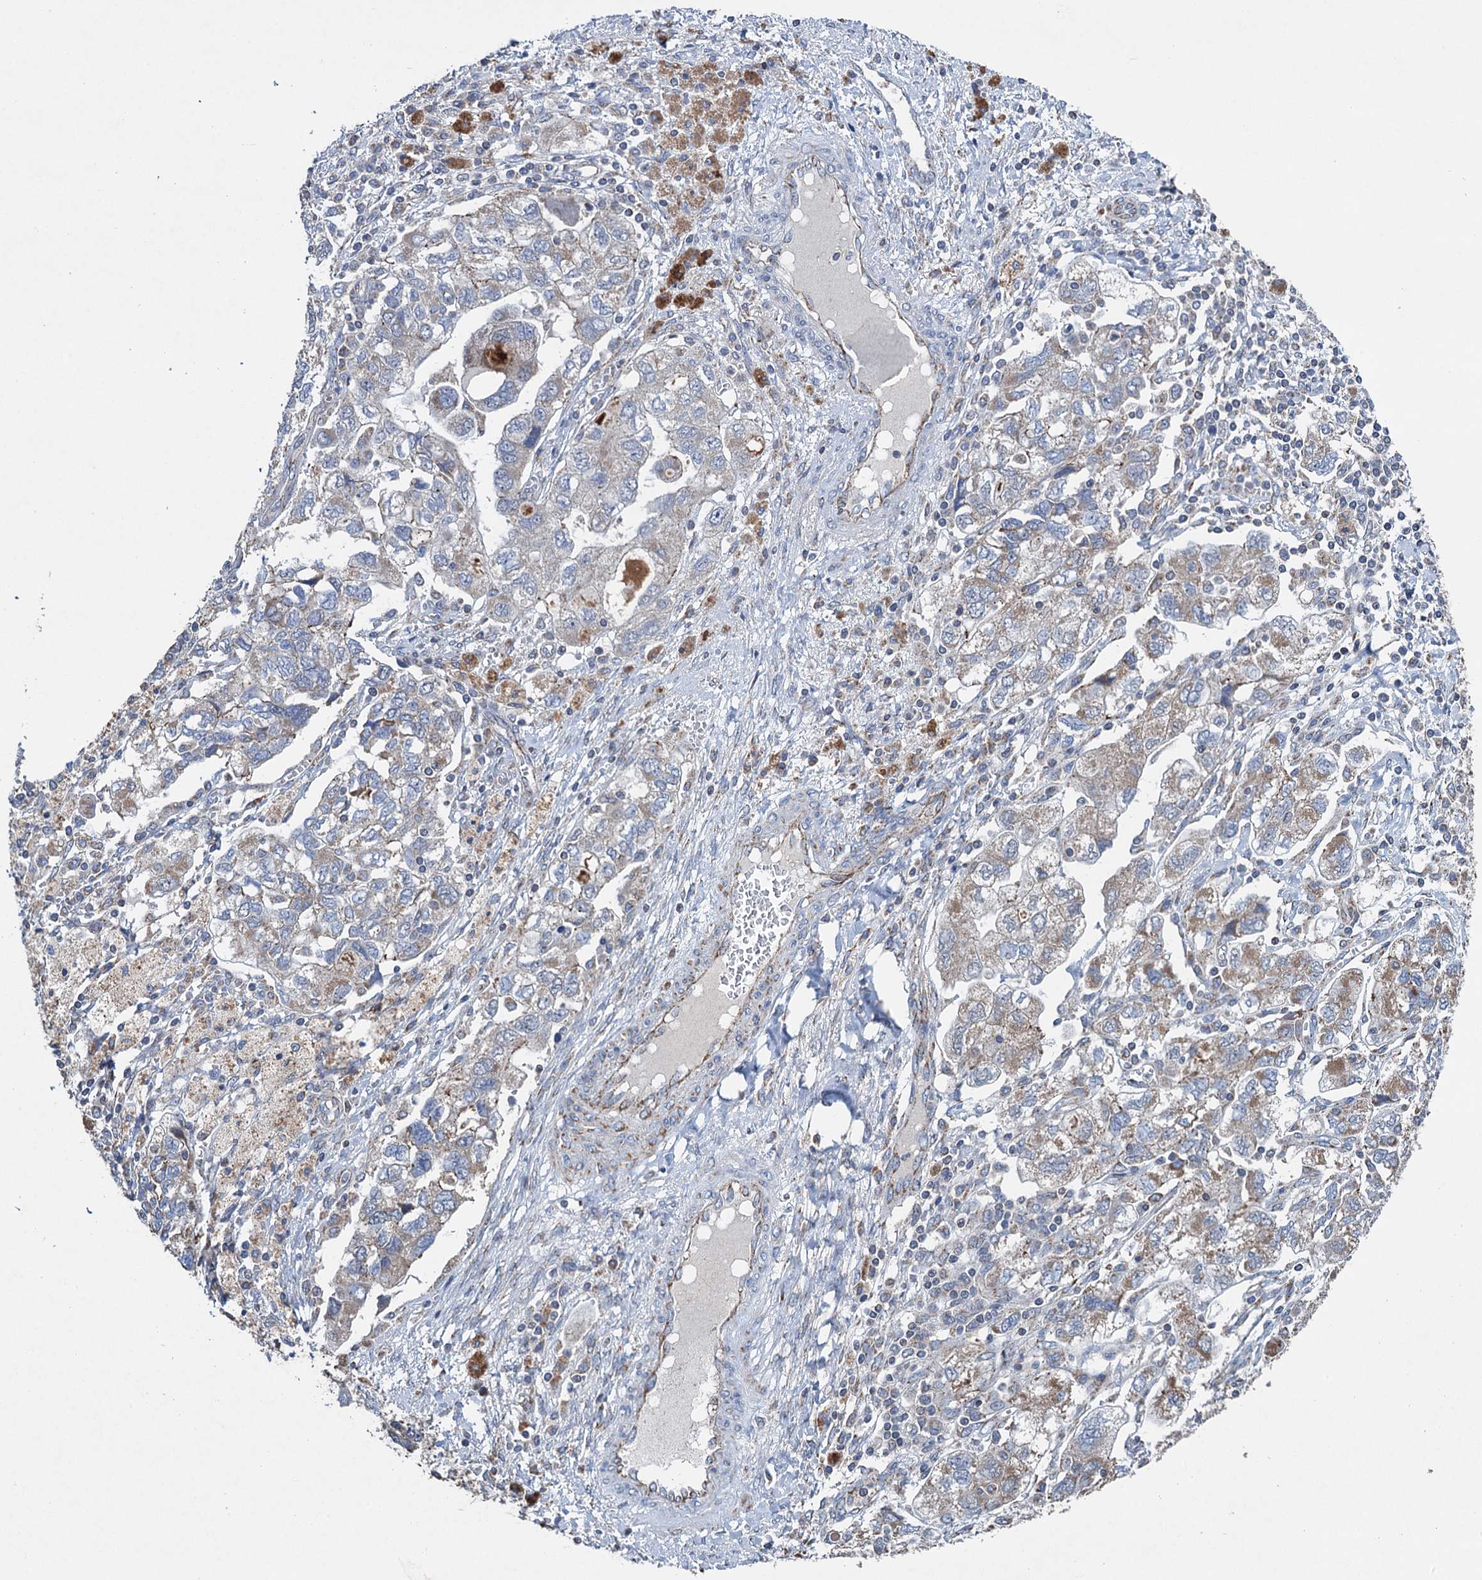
{"staining": {"intensity": "weak", "quantity": "25%-75%", "location": "cytoplasmic/membranous"}, "tissue": "ovarian cancer", "cell_type": "Tumor cells", "image_type": "cancer", "snomed": [{"axis": "morphology", "description": "Carcinoma, NOS"}, {"axis": "morphology", "description": "Cystadenocarcinoma, serous, NOS"}, {"axis": "topography", "description": "Ovary"}], "caption": "Protein staining reveals weak cytoplasmic/membranous staining in approximately 25%-75% of tumor cells in ovarian cancer (carcinoma).", "gene": "DGLUCY", "patient": {"sex": "female", "age": 69}}